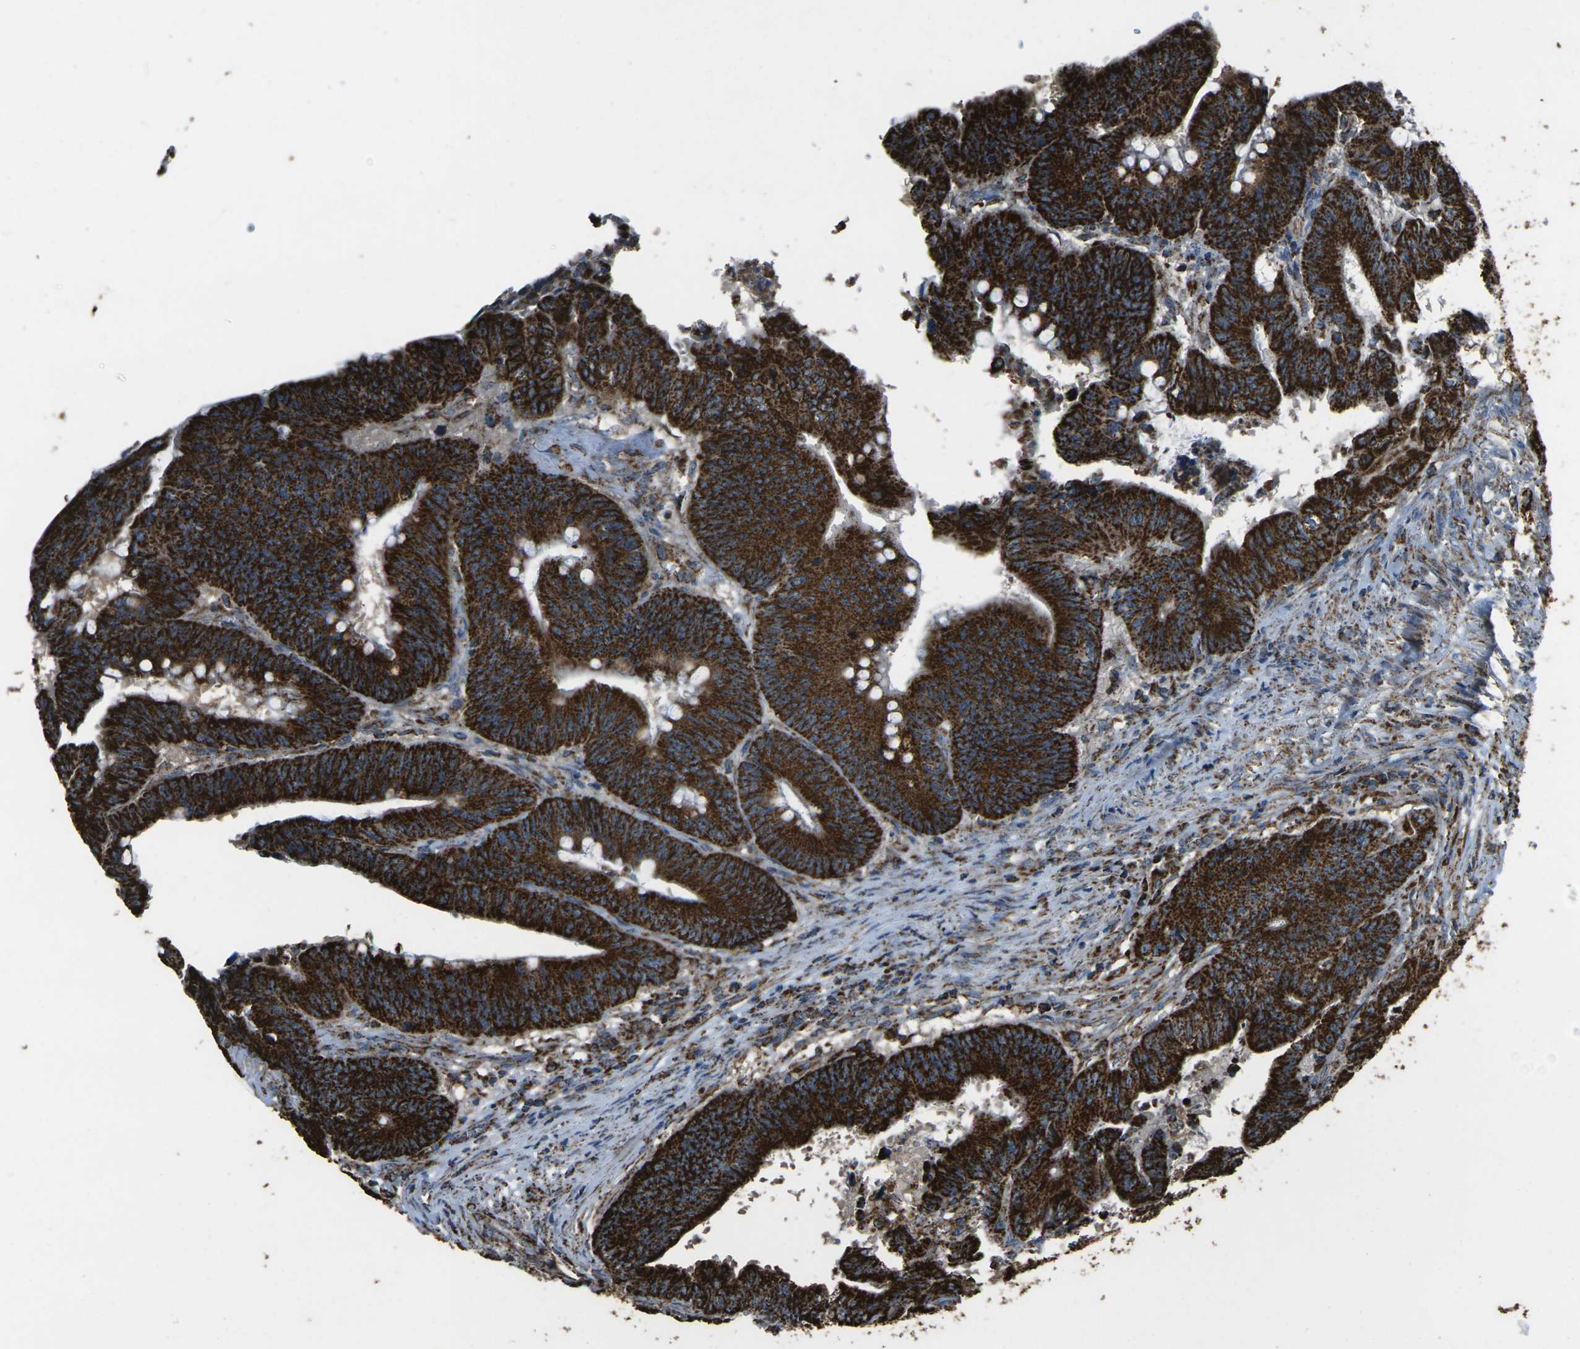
{"staining": {"intensity": "strong", "quantity": ">75%", "location": "cytoplasmic/membranous"}, "tissue": "colorectal cancer", "cell_type": "Tumor cells", "image_type": "cancer", "snomed": [{"axis": "morphology", "description": "Adenocarcinoma, NOS"}, {"axis": "topography", "description": "Colon"}], "caption": "Immunohistochemical staining of human colorectal cancer (adenocarcinoma) shows high levels of strong cytoplasmic/membranous protein expression in approximately >75% of tumor cells.", "gene": "KLHL5", "patient": {"sex": "male", "age": 45}}